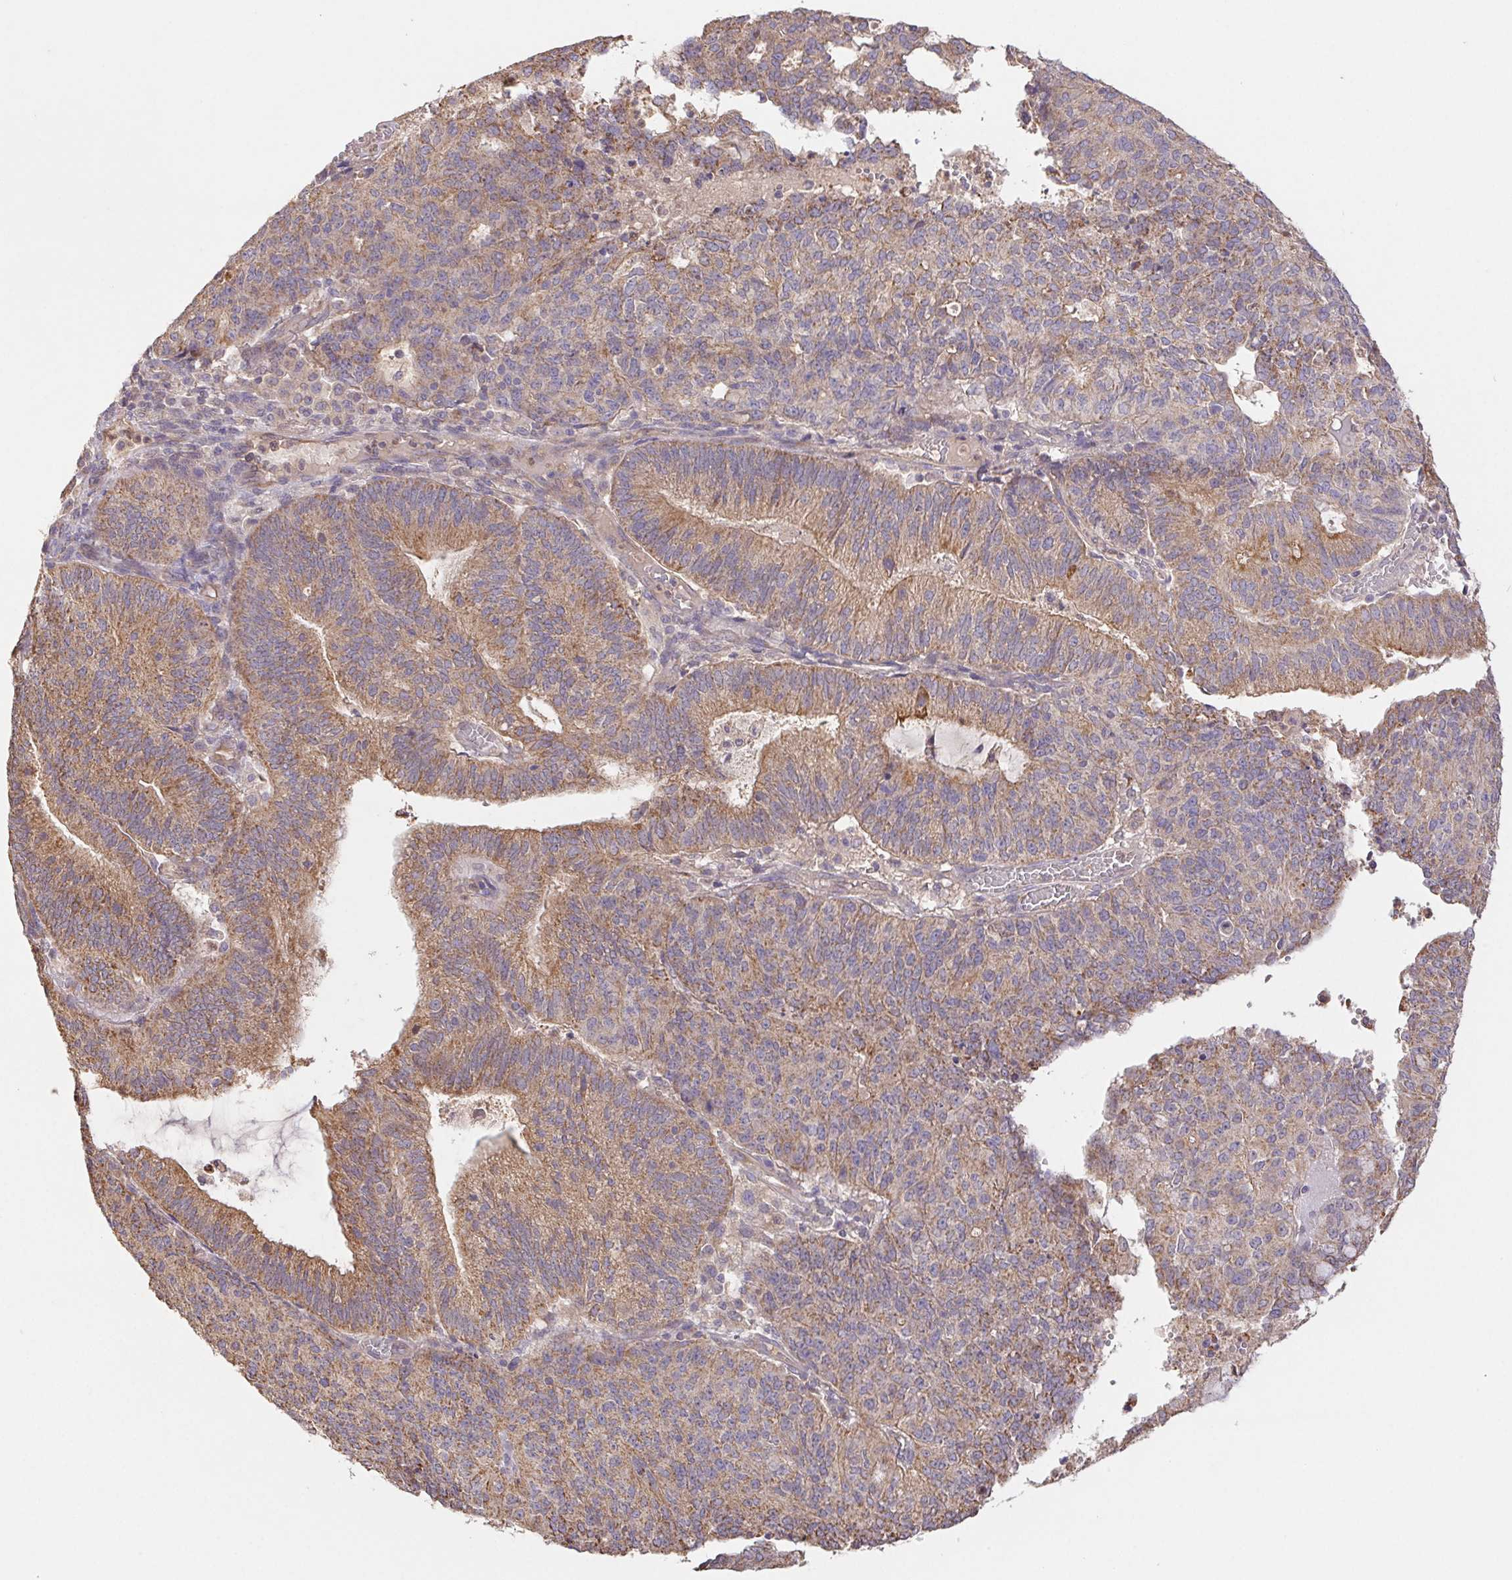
{"staining": {"intensity": "moderate", "quantity": ">75%", "location": "cytoplasmic/membranous"}, "tissue": "endometrial cancer", "cell_type": "Tumor cells", "image_type": "cancer", "snomed": [{"axis": "morphology", "description": "Adenocarcinoma, NOS"}, {"axis": "topography", "description": "Endometrium"}], "caption": "The histopathology image reveals a brown stain indicating the presence of a protein in the cytoplasmic/membranous of tumor cells in endometrial cancer.", "gene": "RAB11A", "patient": {"sex": "female", "age": 82}}